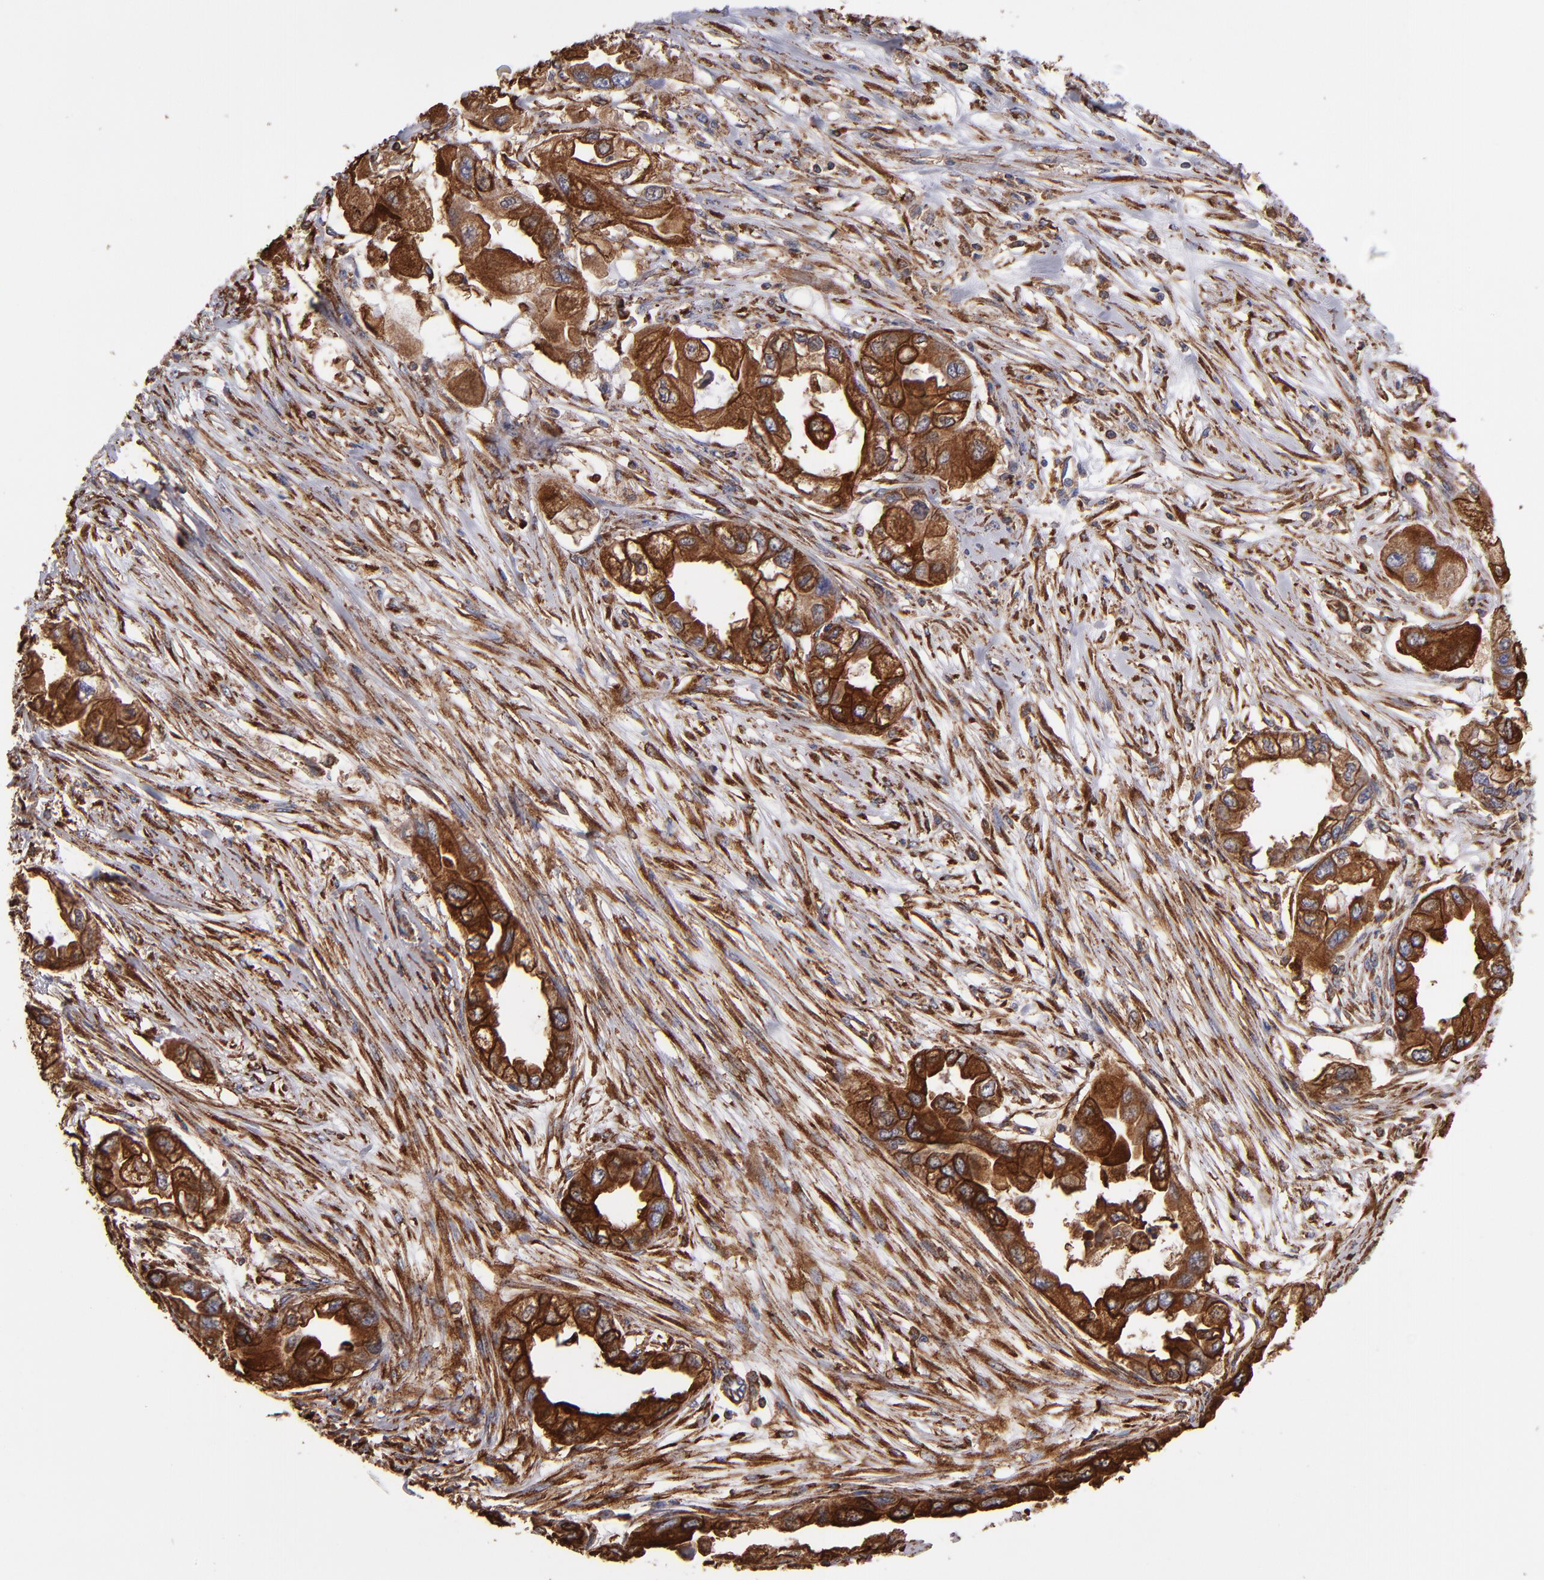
{"staining": {"intensity": "strong", "quantity": ">75%", "location": "cytoplasmic/membranous"}, "tissue": "endometrial cancer", "cell_type": "Tumor cells", "image_type": "cancer", "snomed": [{"axis": "morphology", "description": "Adenocarcinoma, NOS"}, {"axis": "topography", "description": "Endometrium"}], "caption": "Endometrial cancer was stained to show a protein in brown. There is high levels of strong cytoplasmic/membranous staining in approximately >75% of tumor cells. (DAB = brown stain, brightfield microscopy at high magnification).", "gene": "MVP", "patient": {"sex": "female", "age": 67}}